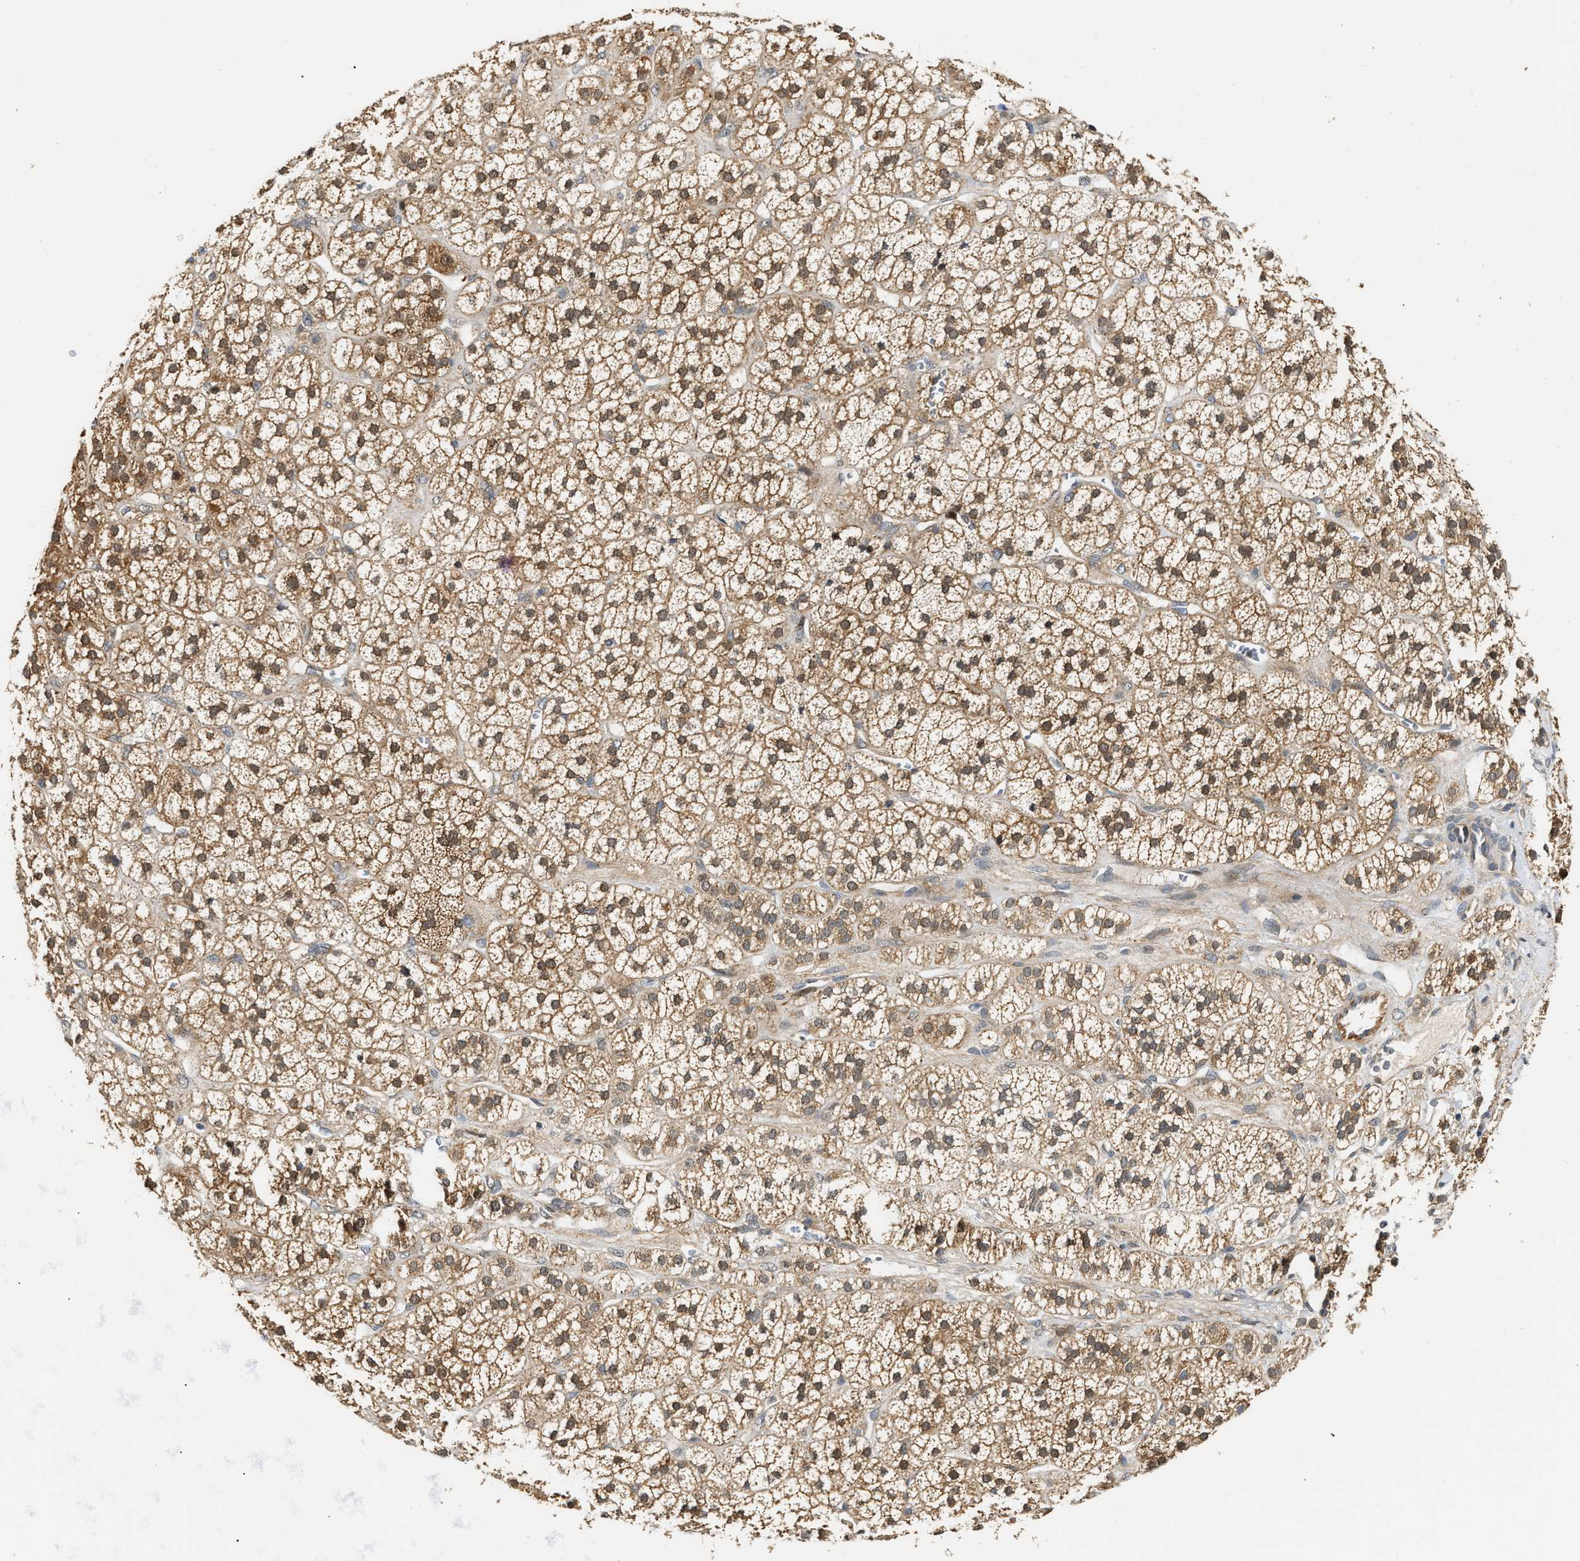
{"staining": {"intensity": "moderate", "quantity": ">75%", "location": "cytoplasmic/membranous"}, "tissue": "adrenal gland", "cell_type": "Glandular cells", "image_type": "normal", "snomed": [{"axis": "morphology", "description": "Normal tissue, NOS"}, {"axis": "topography", "description": "Adrenal gland"}], "caption": "A brown stain labels moderate cytoplasmic/membranous staining of a protein in glandular cells of unremarkable adrenal gland. (Stains: DAB in brown, nuclei in blue, Microscopy: brightfield microscopy at high magnification).", "gene": "EXTL2", "patient": {"sex": "male", "age": 56}}